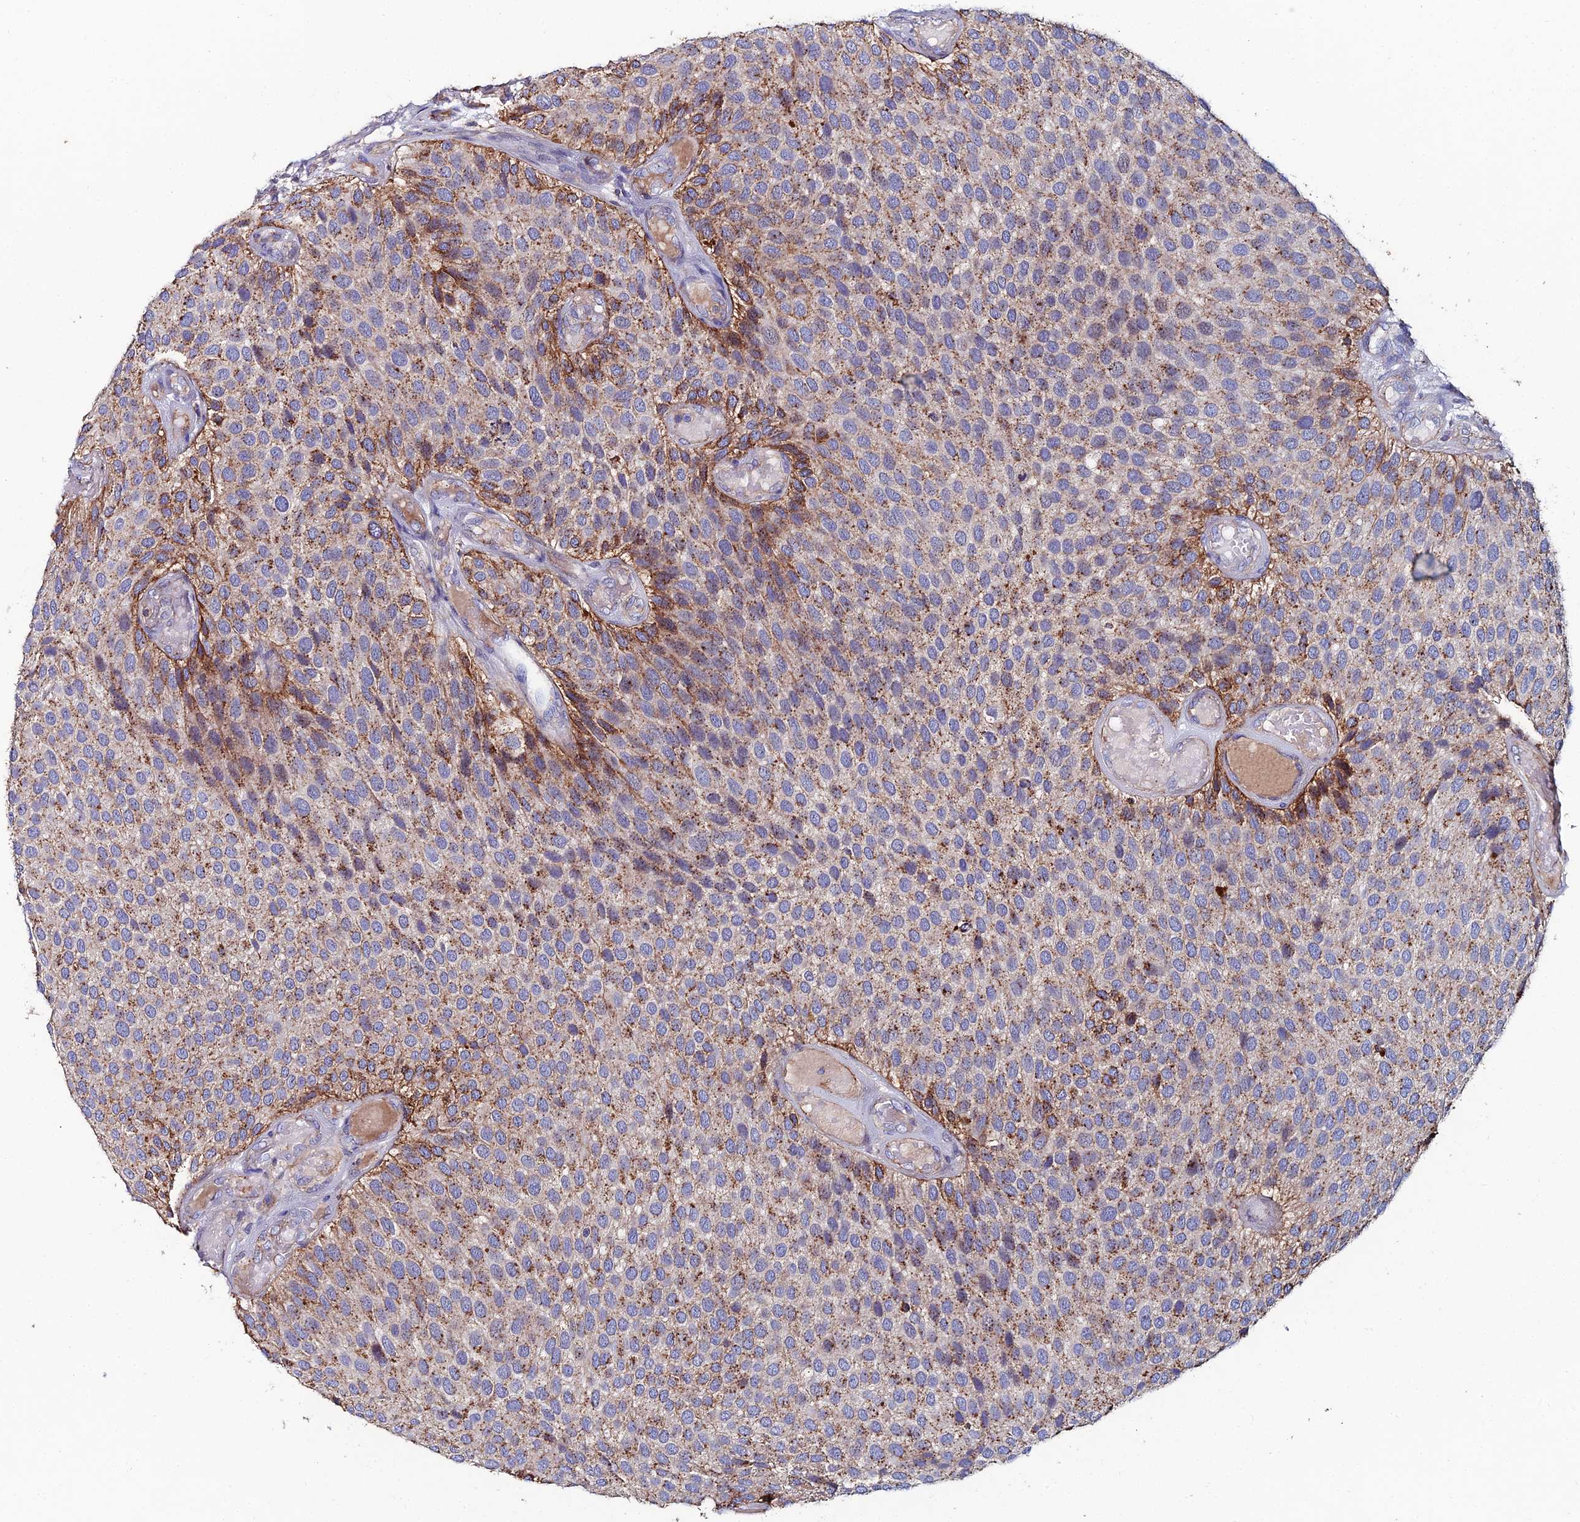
{"staining": {"intensity": "strong", "quantity": "25%-75%", "location": "cytoplasmic/membranous"}, "tissue": "urothelial cancer", "cell_type": "Tumor cells", "image_type": "cancer", "snomed": [{"axis": "morphology", "description": "Urothelial carcinoma, Low grade"}, {"axis": "topography", "description": "Urinary bladder"}], "caption": "Approximately 25%-75% of tumor cells in human urothelial cancer exhibit strong cytoplasmic/membranous protein expression as visualized by brown immunohistochemical staining.", "gene": "C6", "patient": {"sex": "male", "age": 89}}